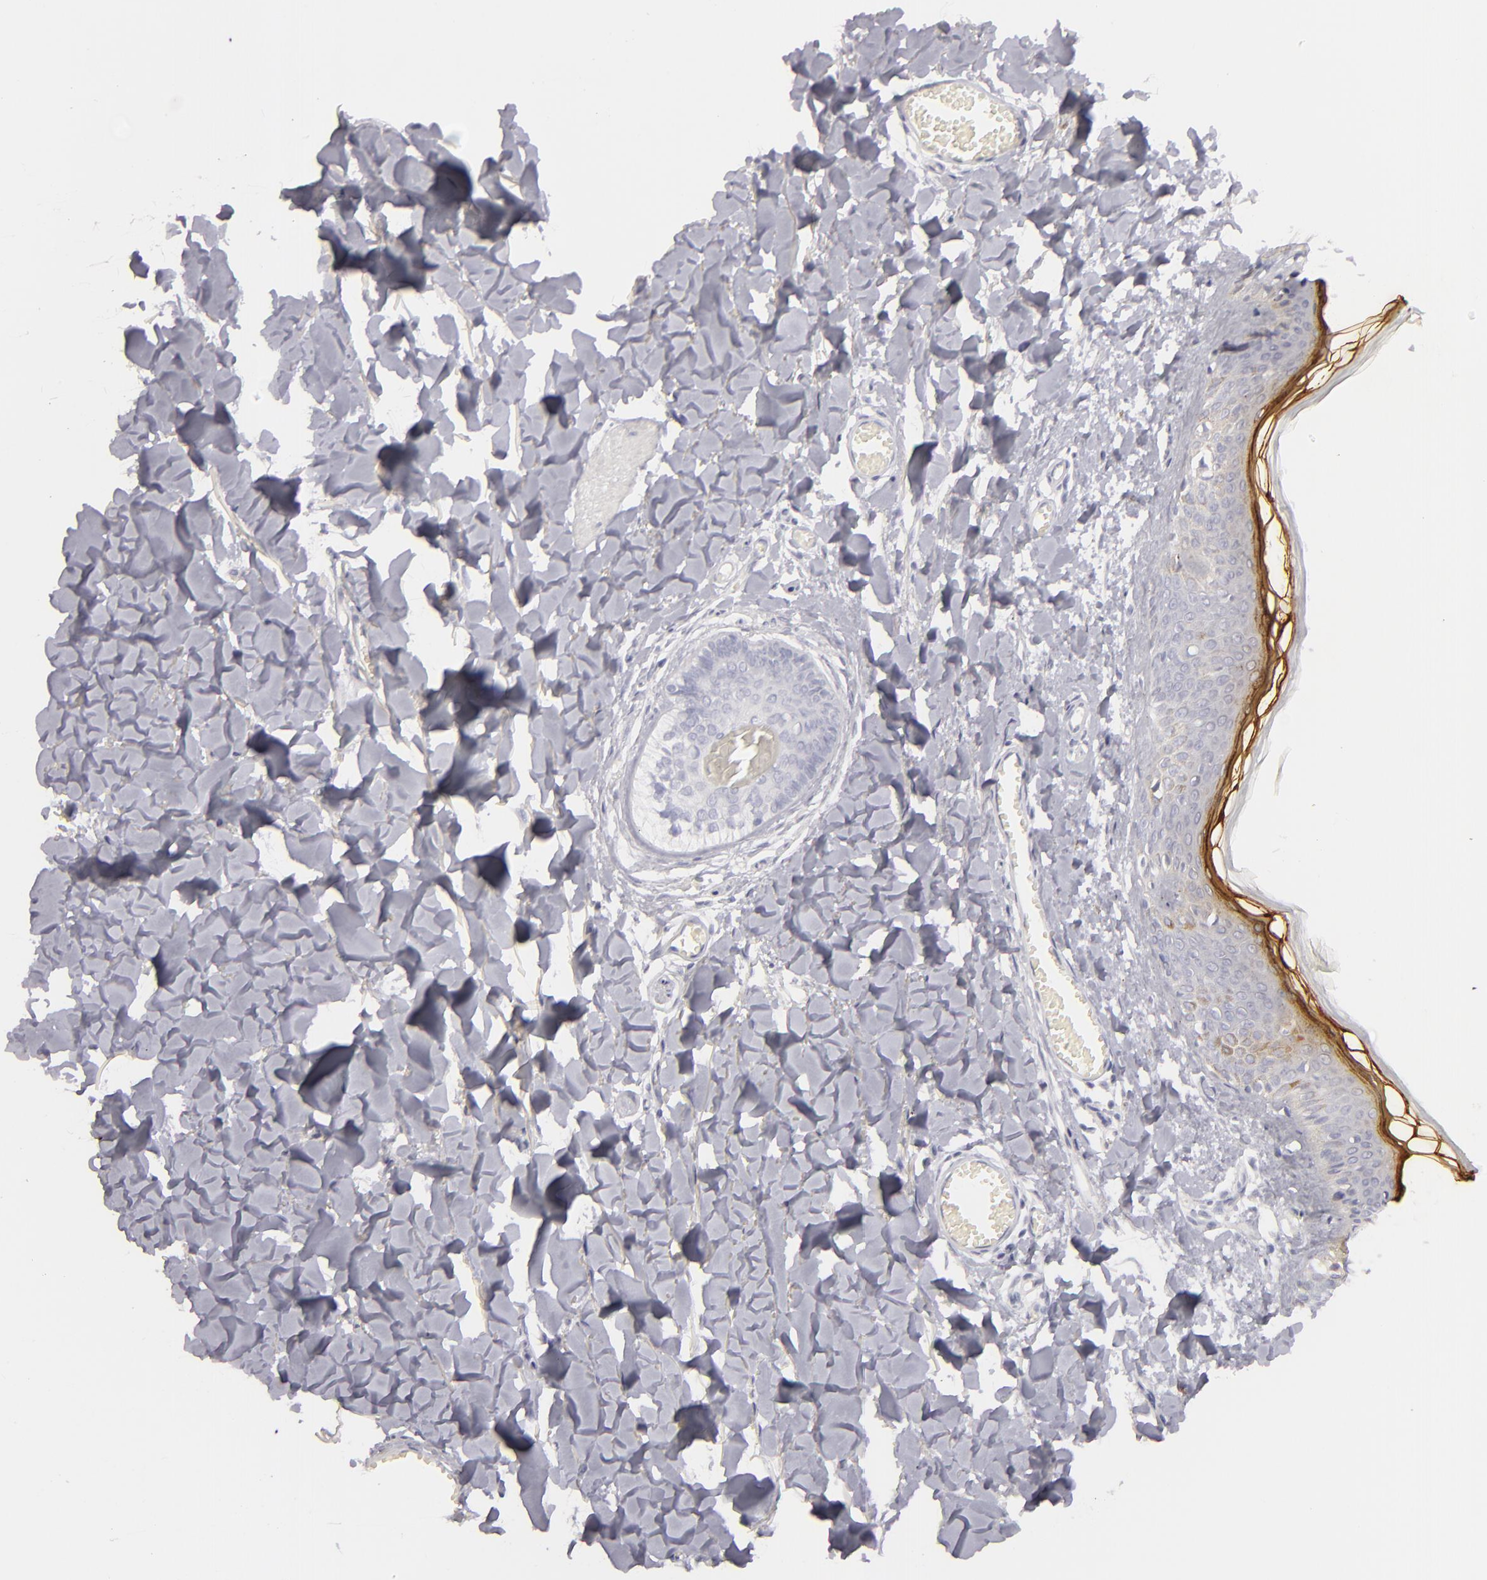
{"staining": {"intensity": "negative", "quantity": "none", "location": "none"}, "tissue": "skin", "cell_type": "Fibroblasts", "image_type": "normal", "snomed": [{"axis": "morphology", "description": "Normal tissue, NOS"}, {"axis": "morphology", "description": "Sarcoma, NOS"}, {"axis": "topography", "description": "Skin"}, {"axis": "topography", "description": "Soft tissue"}], "caption": "The photomicrograph shows no staining of fibroblasts in unremarkable skin.", "gene": "FLG", "patient": {"sex": "female", "age": 51}}